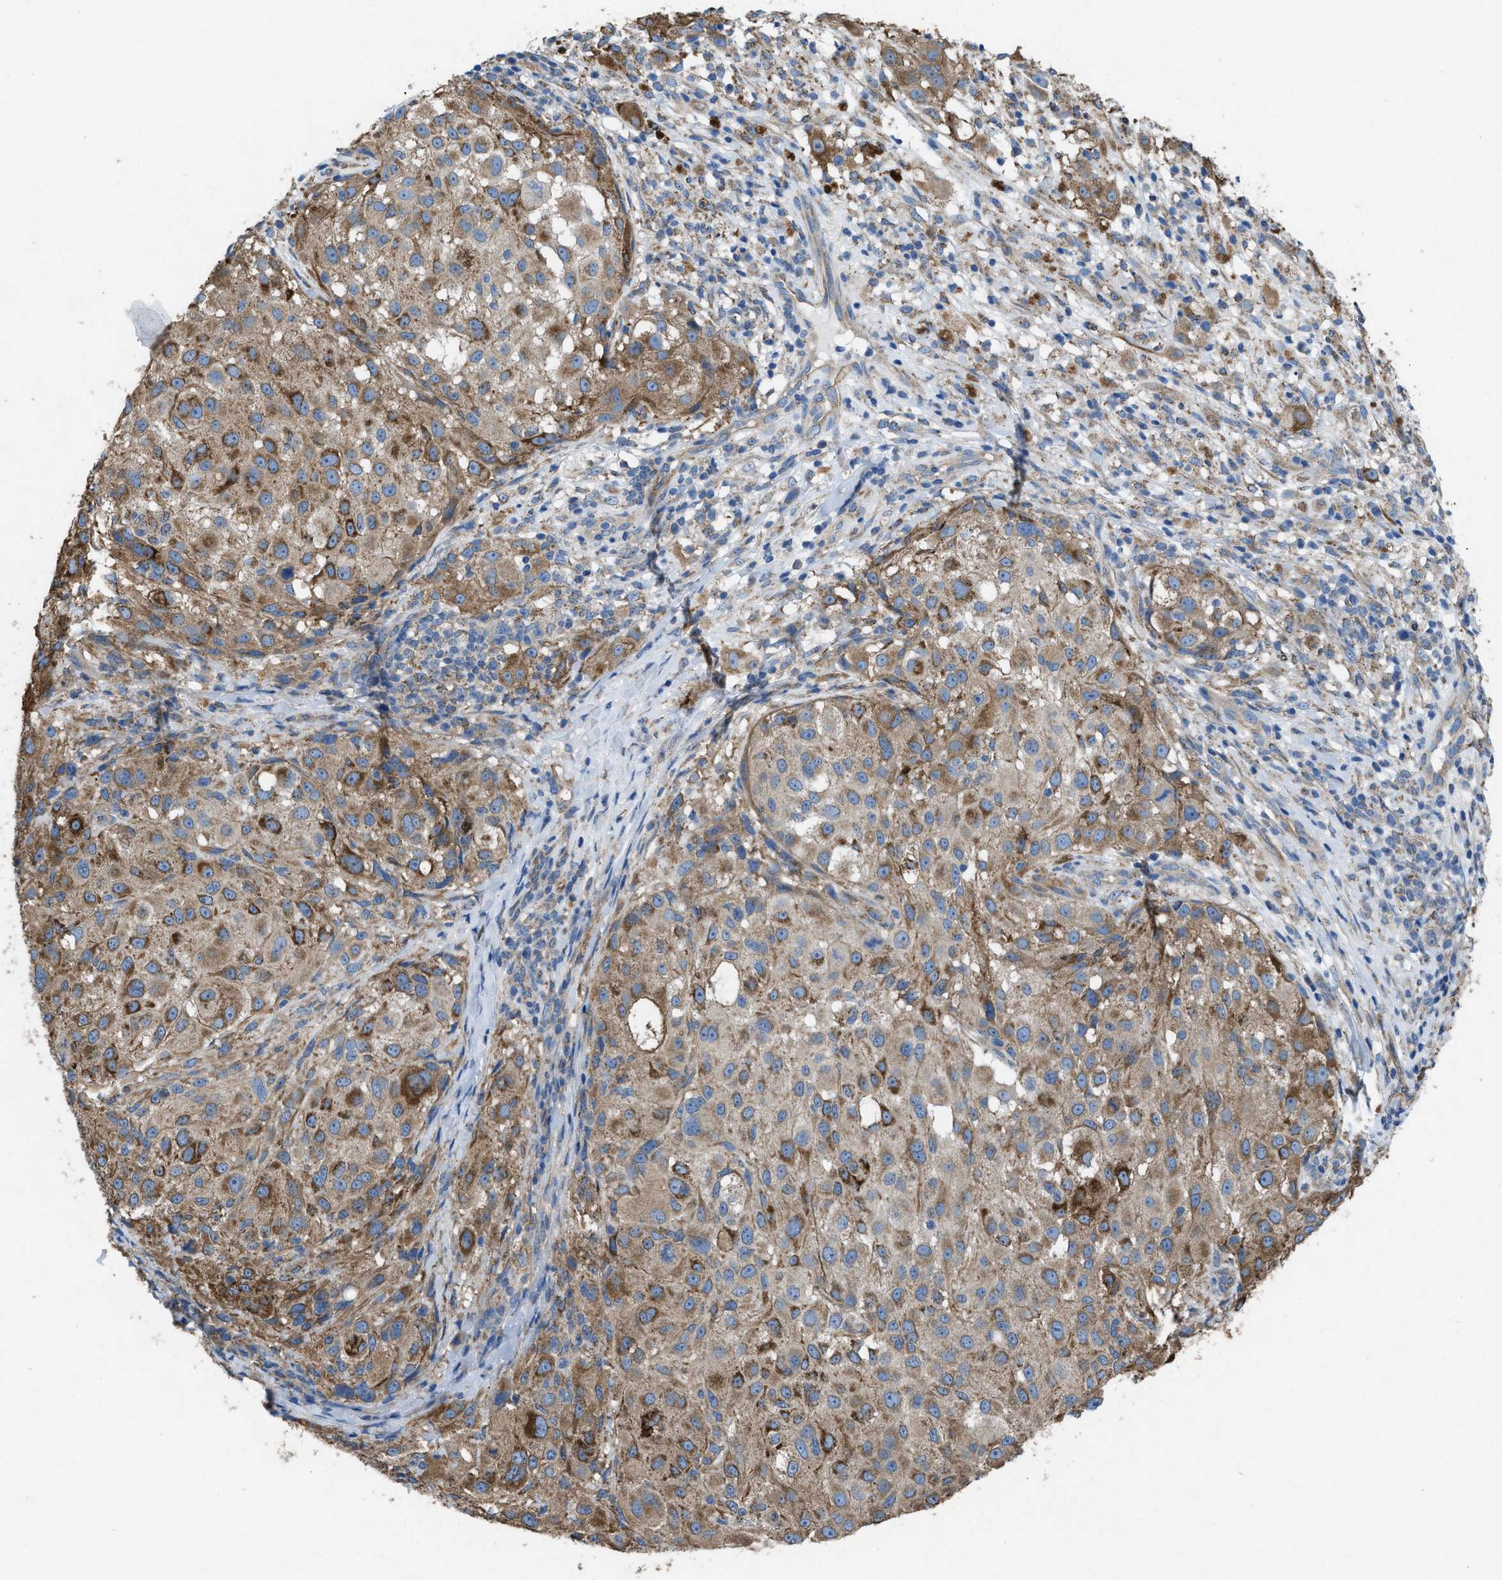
{"staining": {"intensity": "moderate", "quantity": ">75%", "location": "cytoplasmic/membranous"}, "tissue": "melanoma", "cell_type": "Tumor cells", "image_type": "cancer", "snomed": [{"axis": "morphology", "description": "Necrosis, NOS"}, {"axis": "morphology", "description": "Malignant melanoma, NOS"}, {"axis": "topography", "description": "Skin"}], "caption": "A brown stain labels moderate cytoplasmic/membranous positivity of a protein in human melanoma tumor cells.", "gene": "DOLPP1", "patient": {"sex": "female", "age": 87}}